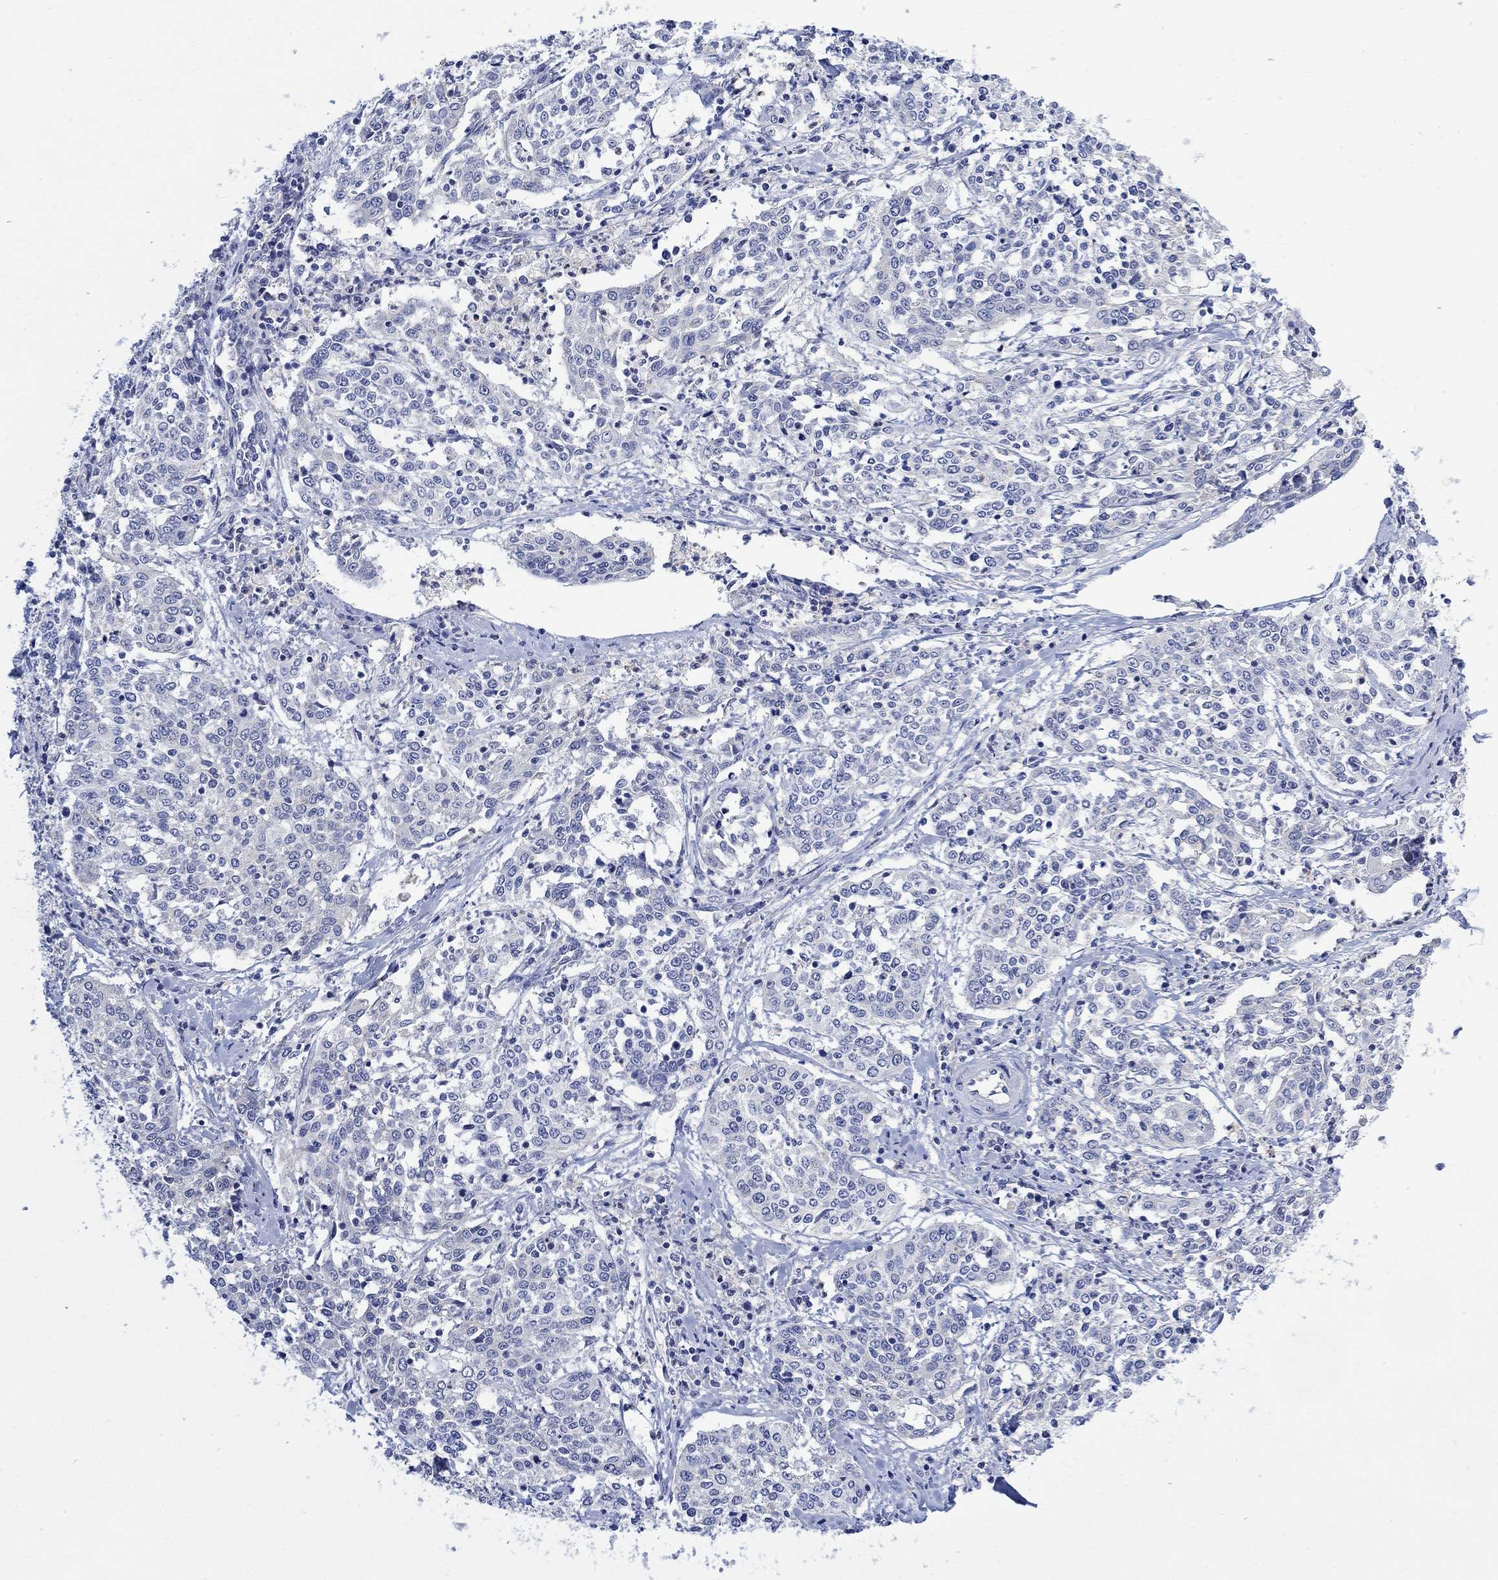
{"staining": {"intensity": "negative", "quantity": "none", "location": "none"}, "tissue": "cervical cancer", "cell_type": "Tumor cells", "image_type": "cancer", "snomed": [{"axis": "morphology", "description": "Squamous cell carcinoma, NOS"}, {"axis": "topography", "description": "Cervix"}], "caption": "This is an immunohistochemistry (IHC) image of human cervical cancer. There is no staining in tumor cells.", "gene": "FBP2", "patient": {"sex": "female", "age": 41}}